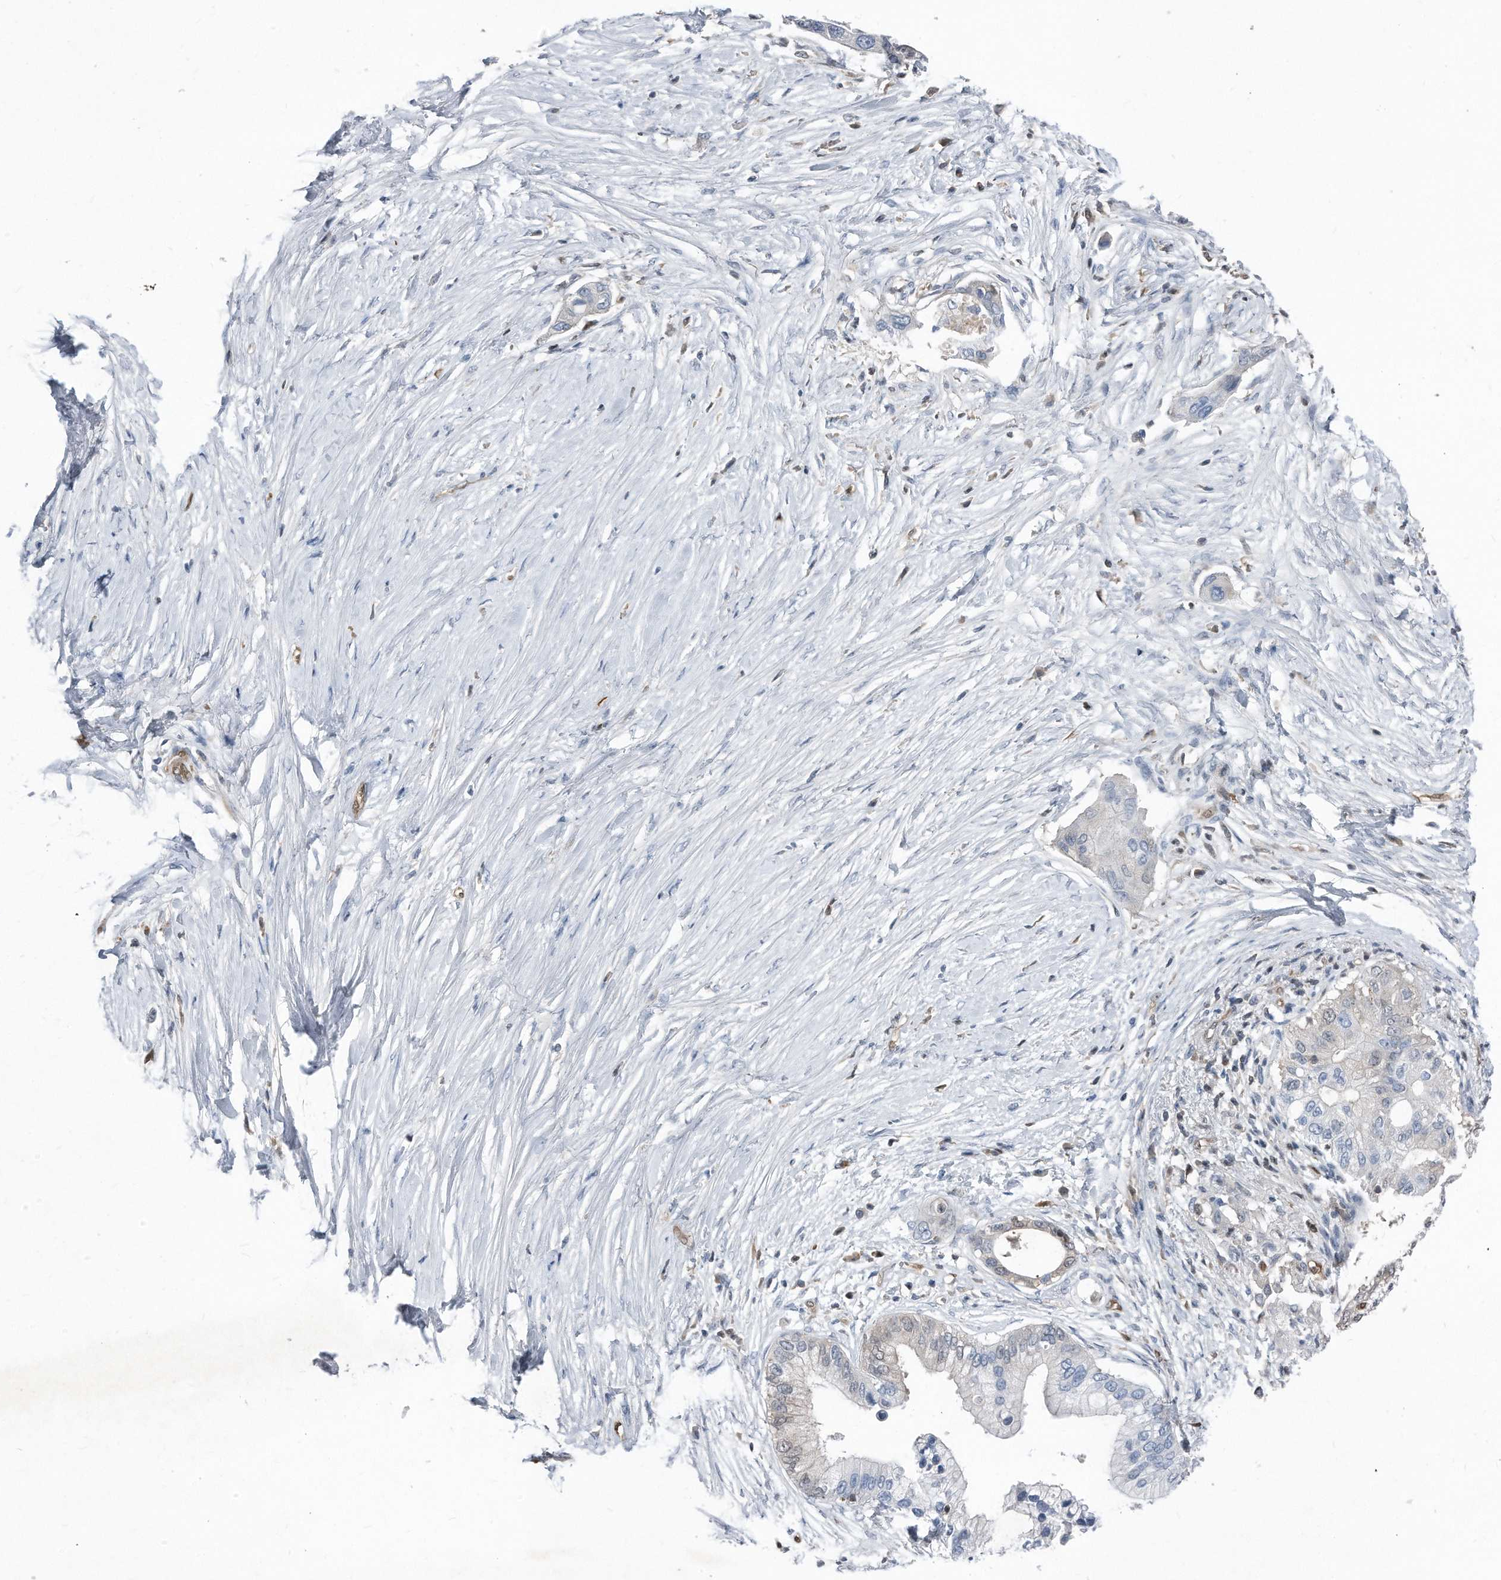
{"staining": {"intensity": "negative", "quantity": "none", "location": "none"}, "tissue": "pancreatic cancer", "cell_type": "Tumor cells", "image_type": "cancer", "snomed": [{"axis": "morphology", "description": "Normal tissue, NOS"}, {"axis": "morphology", "description": "Adenocarcinoma, NOS"}, {"axis": "topography", "description": "Pancreas"}, {"axis": "topography", "description": "Peripheral nerve tissue"}], "caption": "High magnification brightfield microscopy of pancreatic adenocarcinoma stained with DAB (brown) and counterstained with hematoxylin (blue): tumor cells show no significant staining. The staining was performed using DAB (3,3'-diaminobenzidine) to visualize the protein expression in brown, while the nuclei were stained in blue with hematoxylin (Magnification: 20x).", "gene": "MAP2K6", "patient": {"sex": "male", "age": 59}}